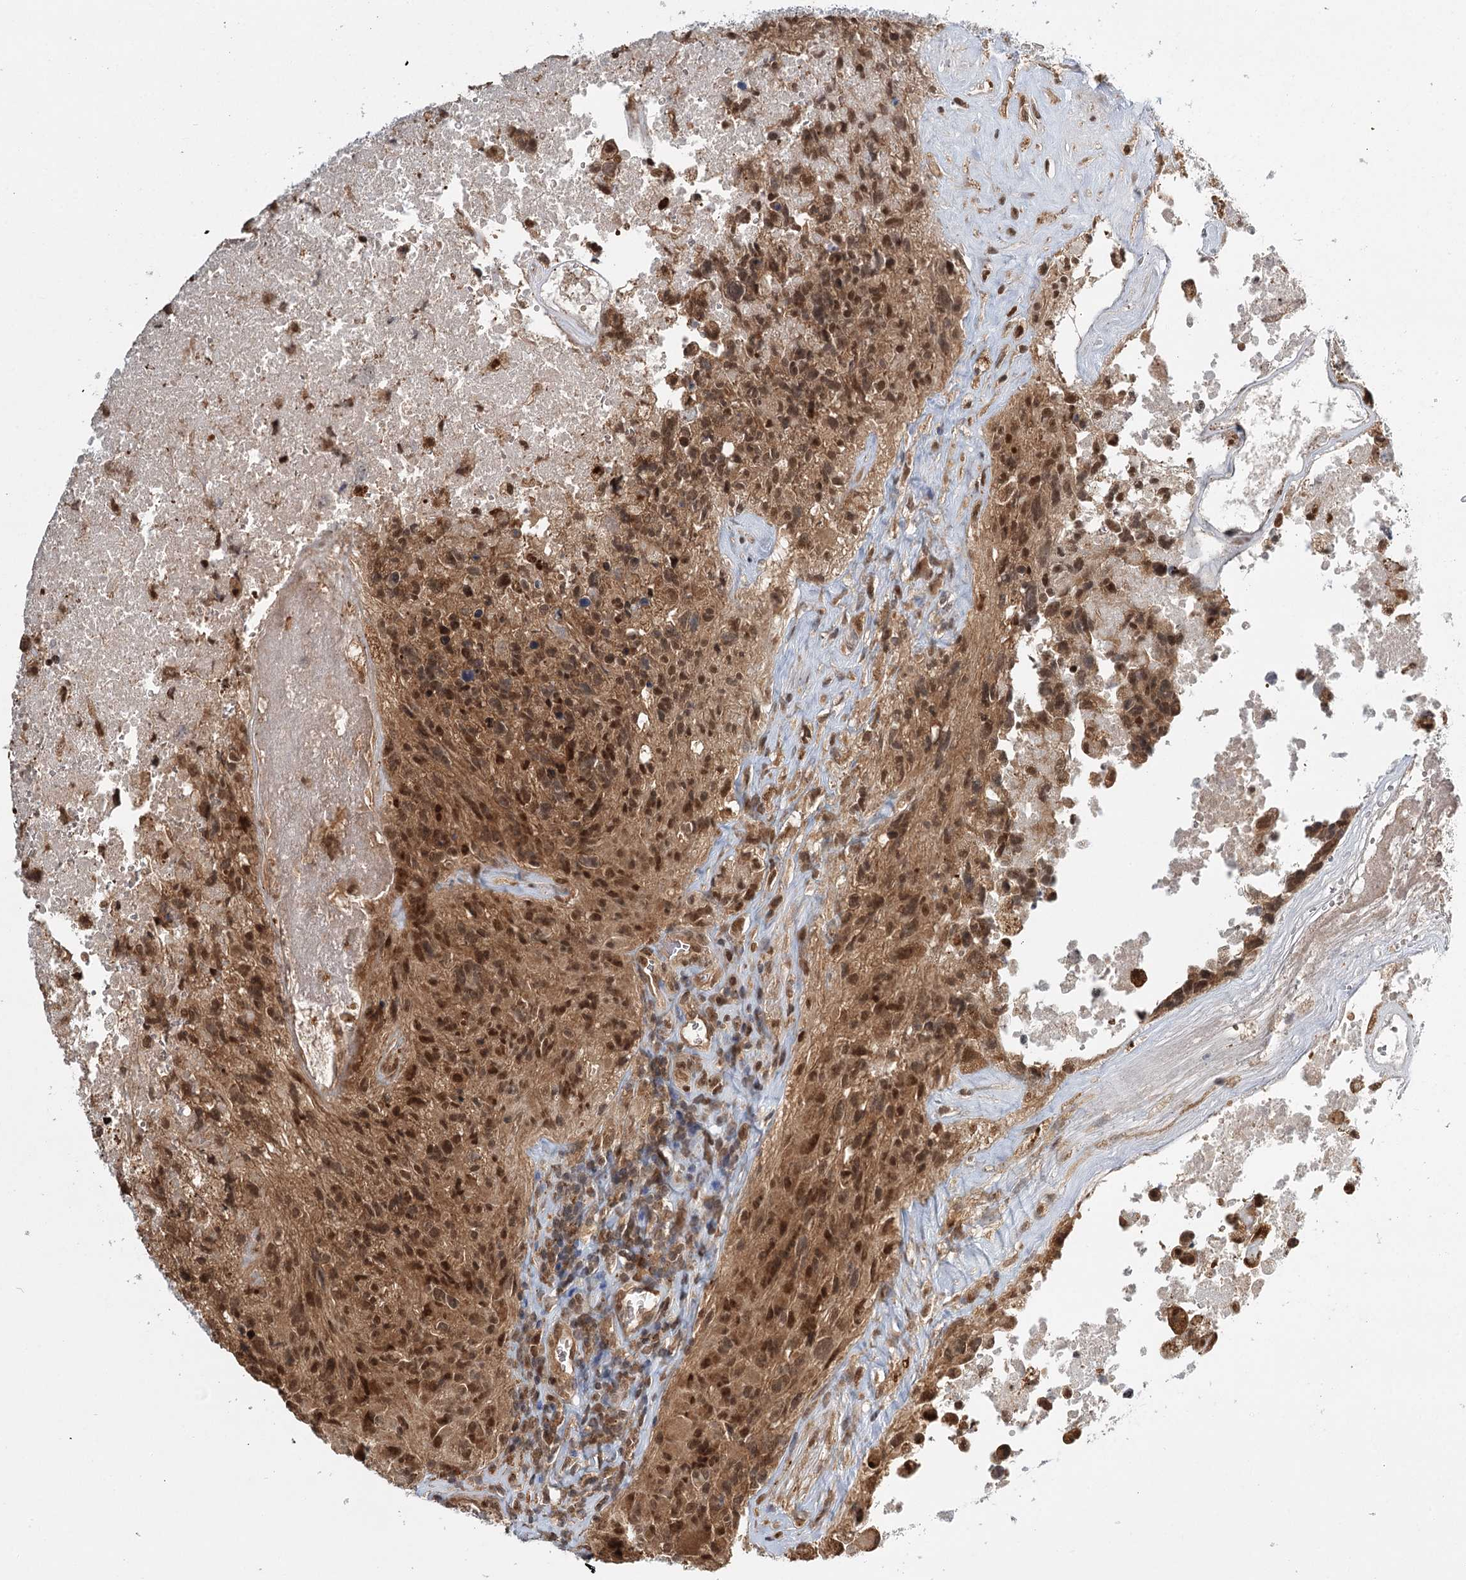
{"staining": {"intensity": "moderate", "quantity": ">75%", "location": "cytoplasmic/membranous,nuclear"}, "tissue": "glioma", "cell_type": "Tumor cells", "image_type": "cancer", "snomed": [{"axis": "morphology", "description": "Glioma, malignant, High grade"}, {"axis": "topography", "description": "Brain"}], "caption": "This is an image of IHC staining of glioma, which shows moderate staining in the cytoplasmic/membranous and nuclear of tumor cells.", "gene": "N6AMT1", "patient": {"sex": "male", "age": 76}}